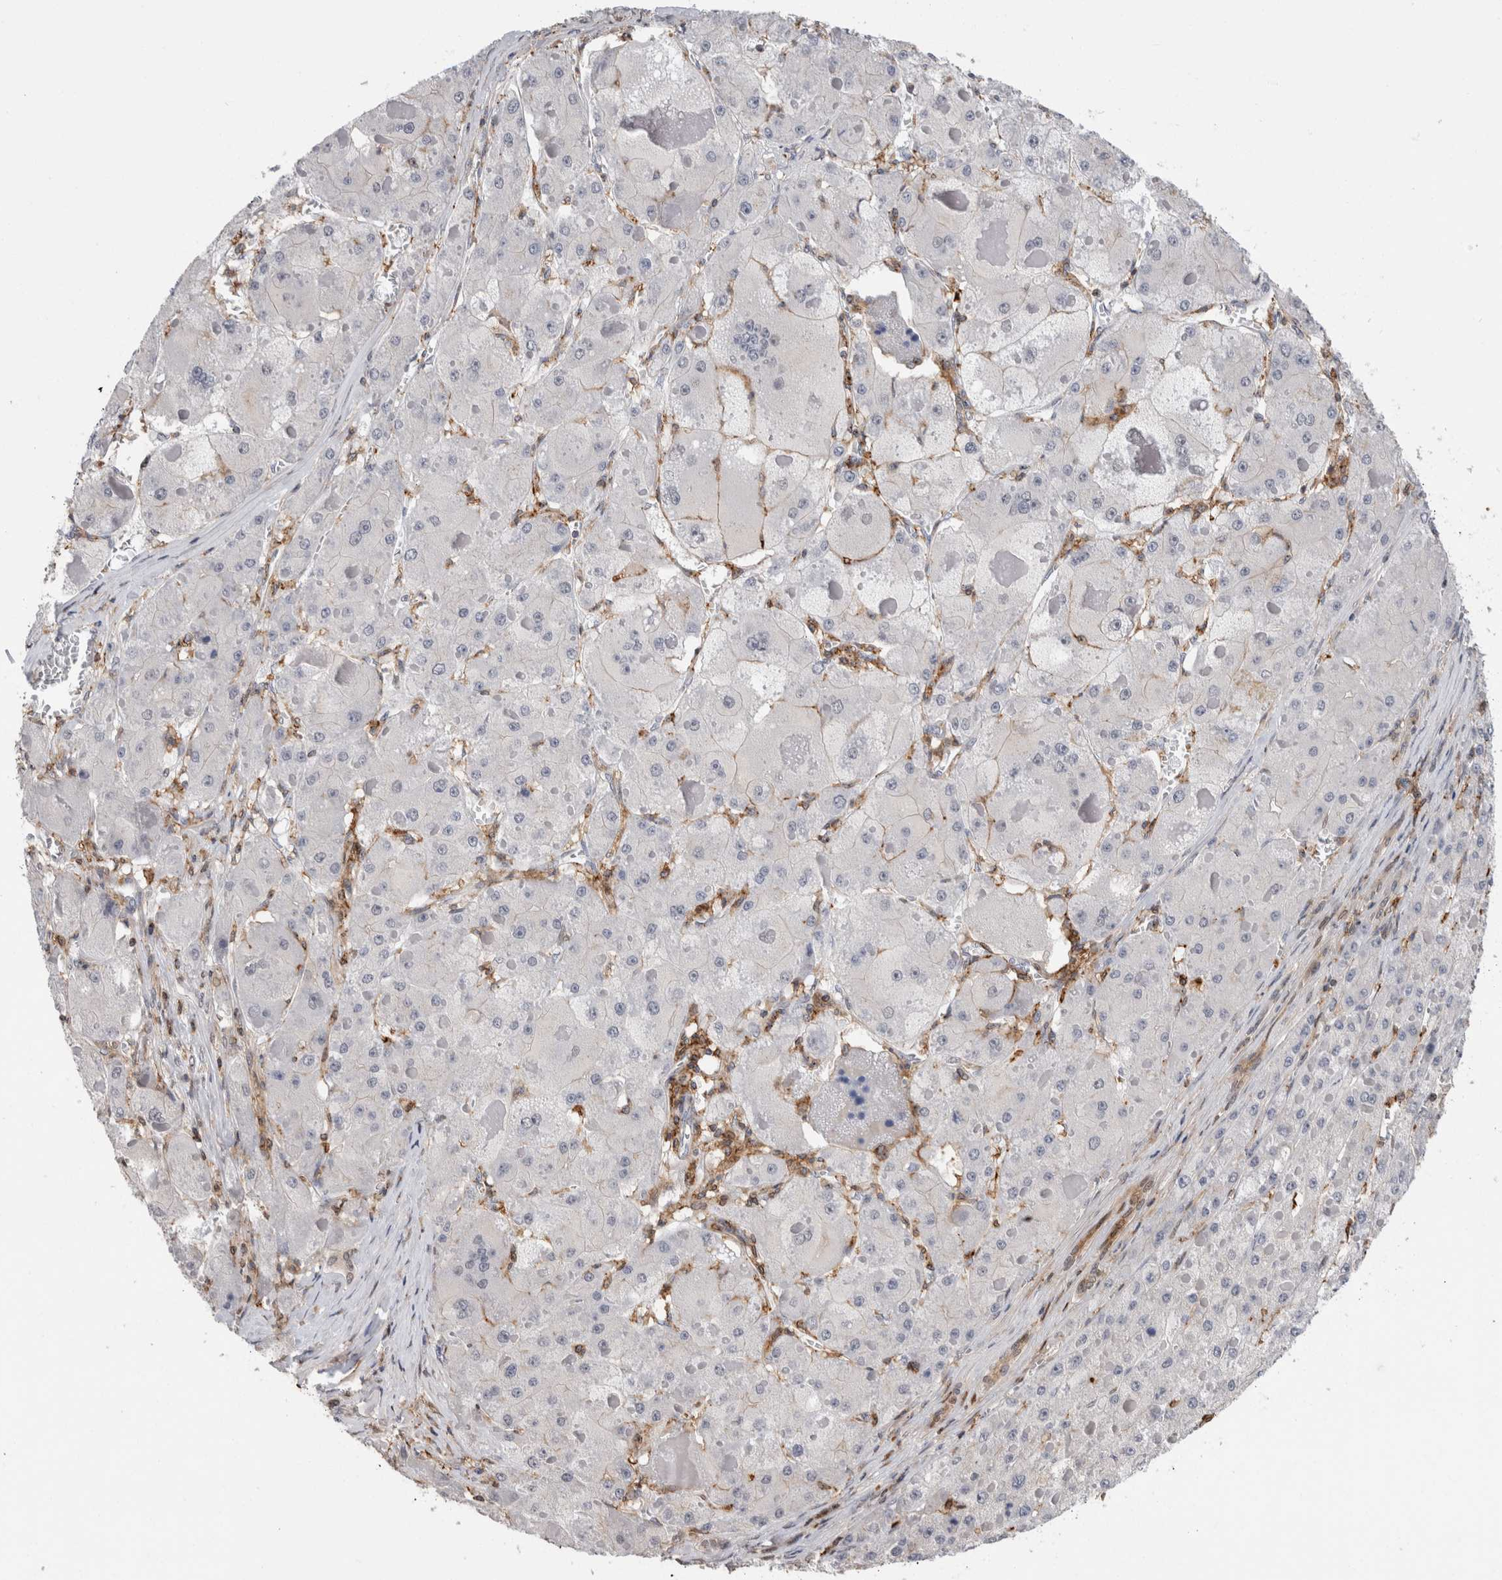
{"staining": {"intensity": "negative", "quantity": "none", "location": "none"}, "tissue": "liver cancer", "cell_type": "Tumor cells", "image_type": "cancer", "snomed": [{"axis": "morphology", "description": "Carcinoma, Hepatocellular, NOS"}, {"axis": "topography", "description": "Liver"}], "caption": "Liver cancer stained for a protein using immunohistochemistry demonstrates no staining tumor cells.", "gene": "CCDC88B", "patient": {"sex": "female", "age": 73}}